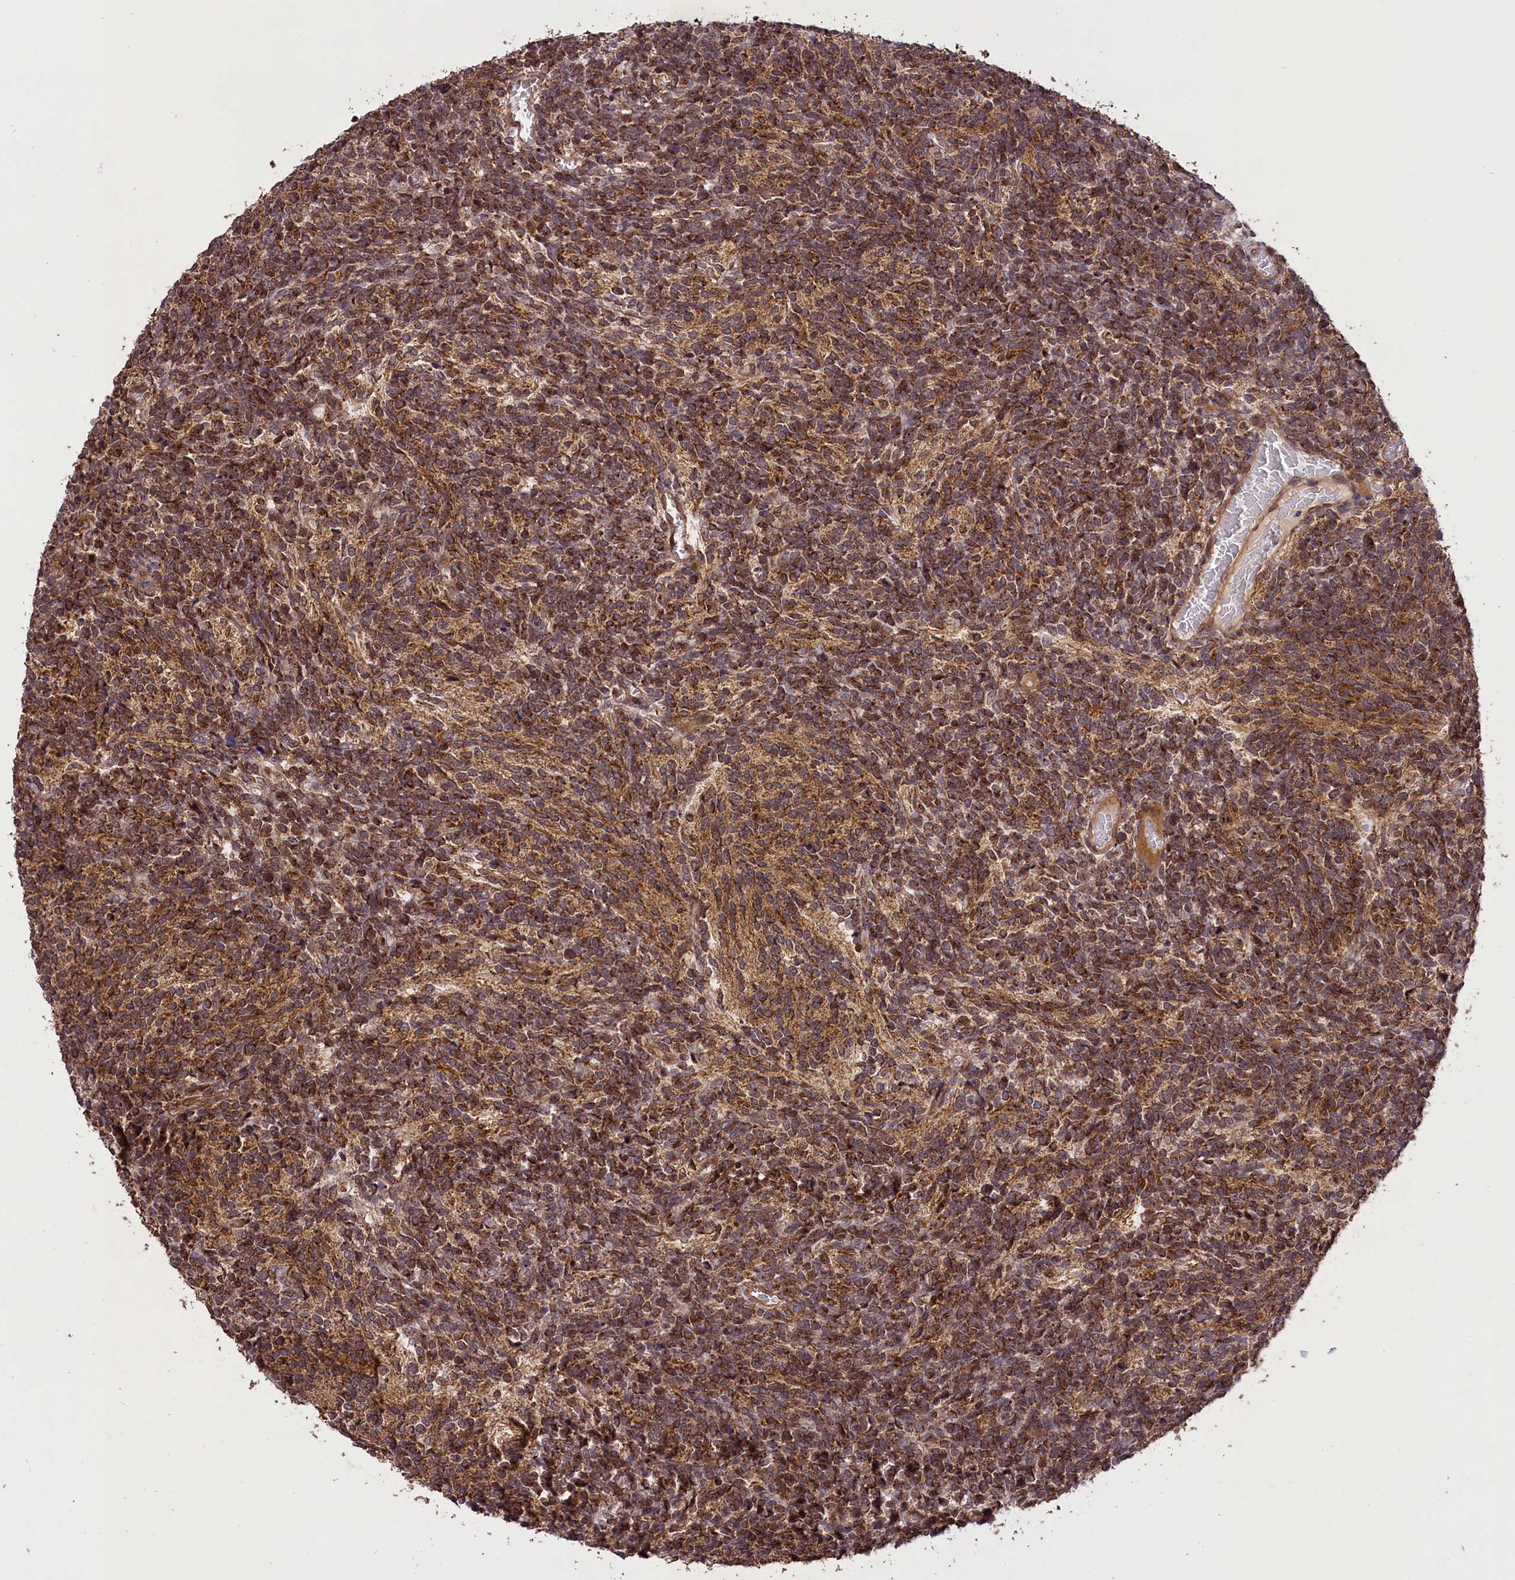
{"staining": {"intensity": "strong", "quantity": ">75%", "location": "cytoplasmic/membranous"}, "tissue": "glioma", "cell_type": "Tumor cells", "image_type": "cancer", "snomed": [{"axis": "morphology", "description": "Glioma, malignant, Low grade"}, {"axis": "topography", "description": "Brain"}], "caption": "DAB immunohistochemical staining of human glioma demonstrates strong cytoplasmic/membranous protein expression in about >75% of tumor cells.", "gene": "IST1", "patient": {"sex": "female", "age": 1}}